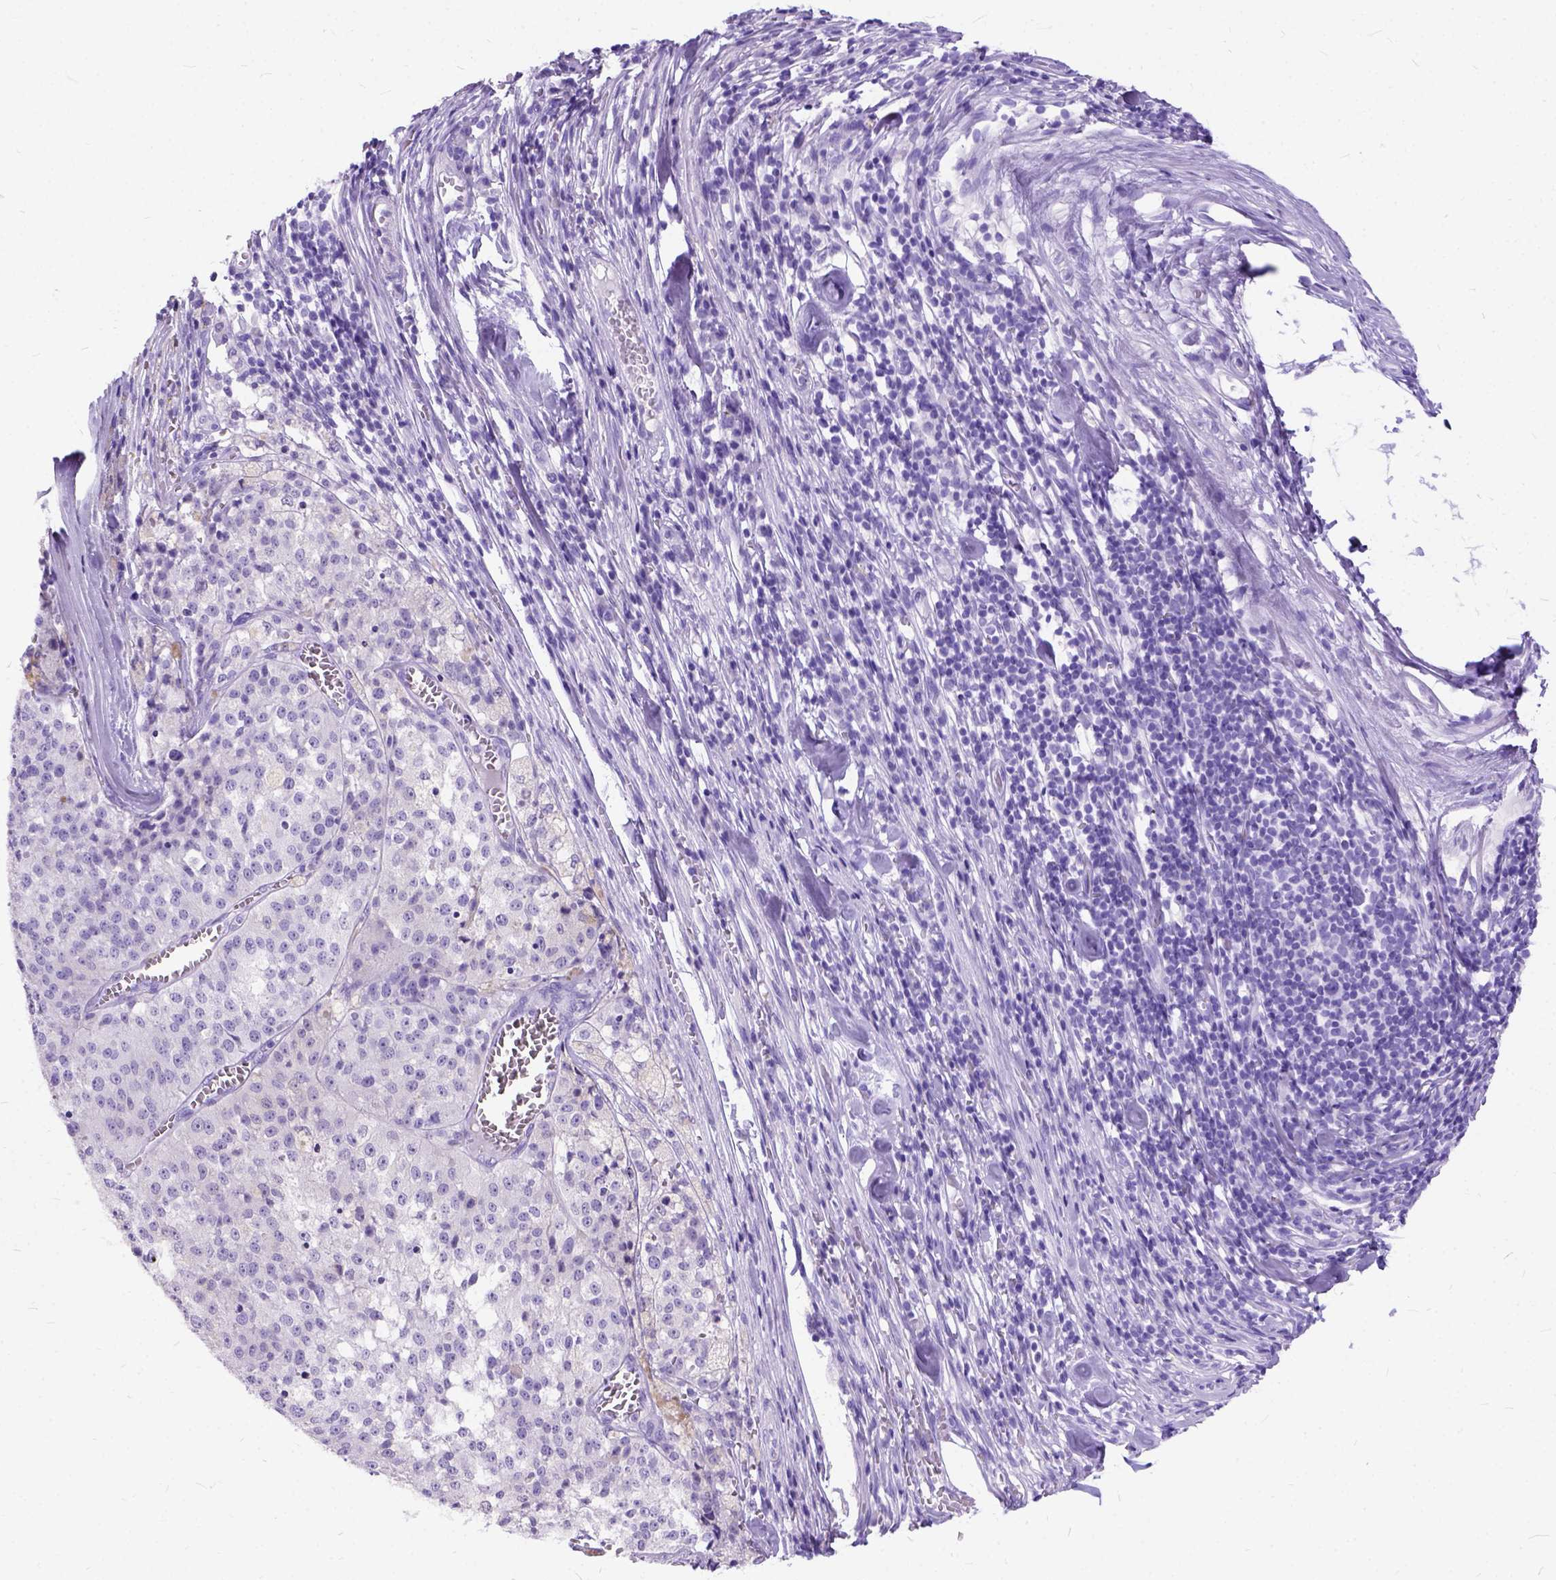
{"staining": {"intensity": "negative", "quantity": "none", "location": "none"}, "tissue": "melanoma", "cell_type": "Tumor cells", "image_type": "cancer", "snomed": [{"axis": "morphology", "description": "Malignant melanoma, Metastatic site"}, {"axis": "topography", "description": "Lymph node"}], "caption": "Melanoma stained for a protein using immunohistochemistry (IHC) demonstrates no staining tumor cells.", "gene": "C1QTNF3", "patient": {"sex": "female", "age": 64}}